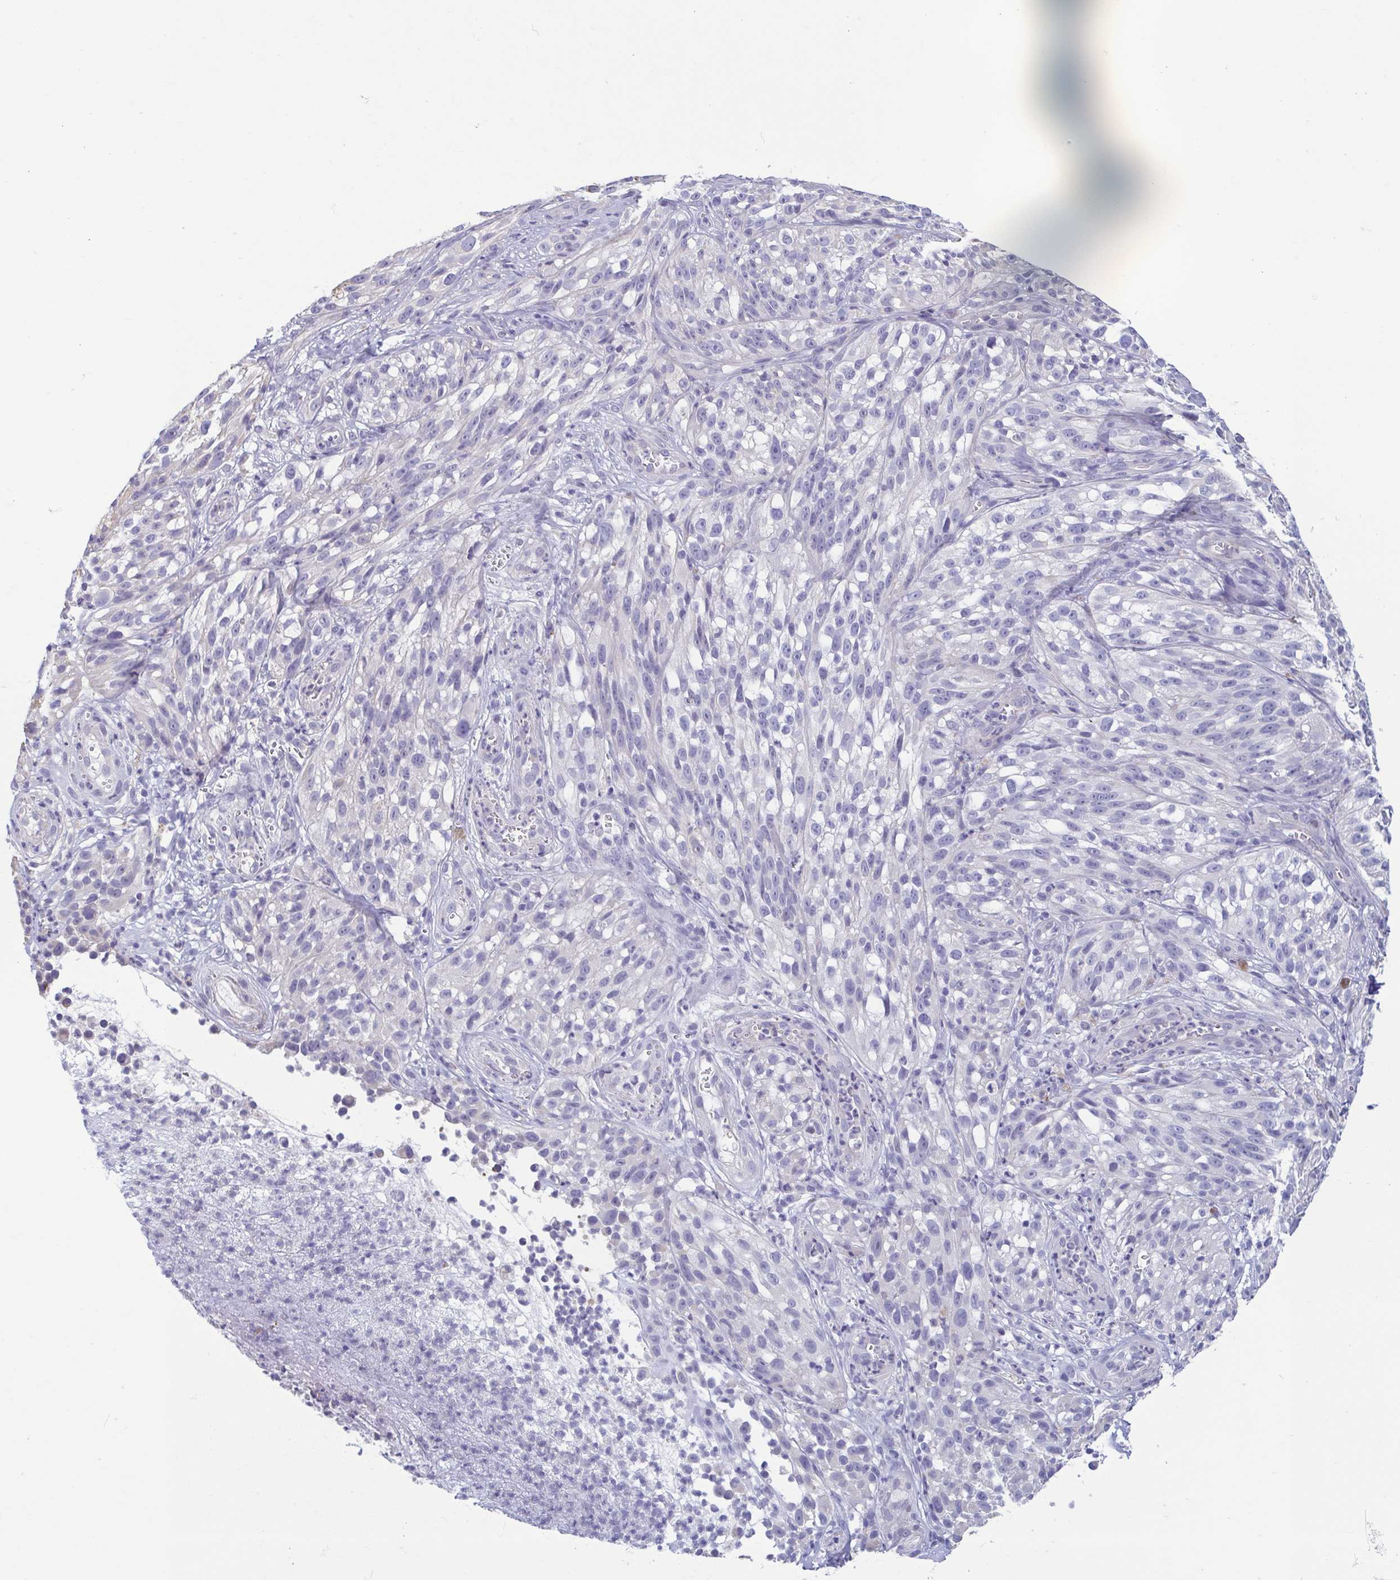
{"staining": {"intensity": "negative", "quantity": "none", "location": "none"}, "tissue": "melanoma", "cell_type": "Tumor cells", "image_type": "cancer", "snomed": [{"axis": "morphology", "description": "Malignant melanoma, NOS"}, {"axis": "topography", "description": "Skin"}], "caption": "Protein analysis of melanoma exhibits no significant expression in tumor cells.", "gene": "MORC4", "patient": {"sex": "female", "age": 85}}